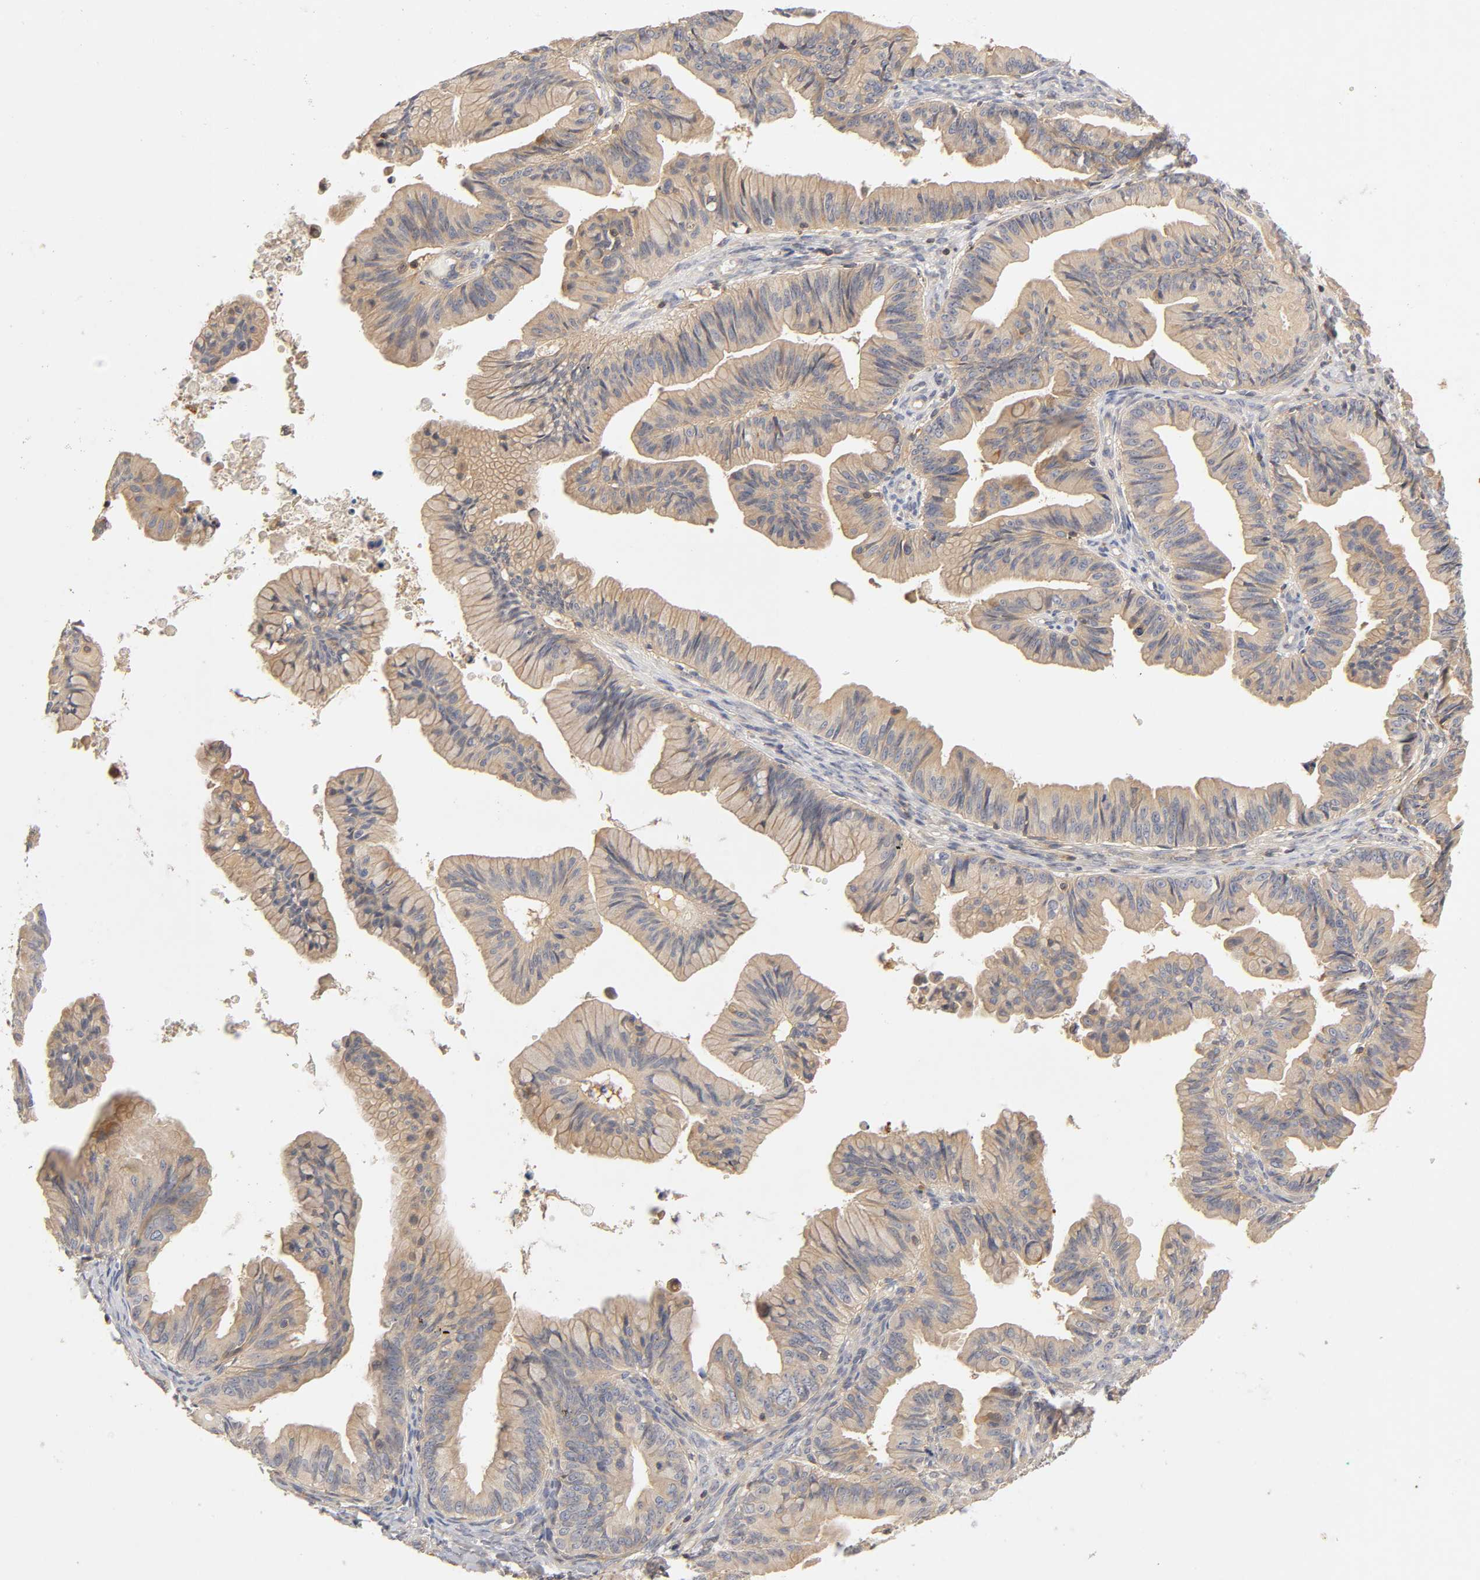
{"staining": {"intensity": "weak", "quantity": ">75%", "location": "cytoplasmic/membranous"}, "tissue": "ovarian cancer", "cell_type": "Tumor cells", "image_type": "cancer", "snomed": [{"axis": "morphology", "description": "Cystadenocarcinoma, mucinous, NOS"}, {"axis": "topography", "description": "Ovary"}], "caption": "DAB immunohistochemical staining of mucinous cystadenocarcinoma (ovarian) shows weak cytoplasmic/membranous protein positivity in approximately >75% of tumor cells. Immunohistochemistry (ihc) stains the protein of interest in brown and the nuclei are stained blue.", "gene": "RHOA", "patient": {"sex": "female", "age": 36}}